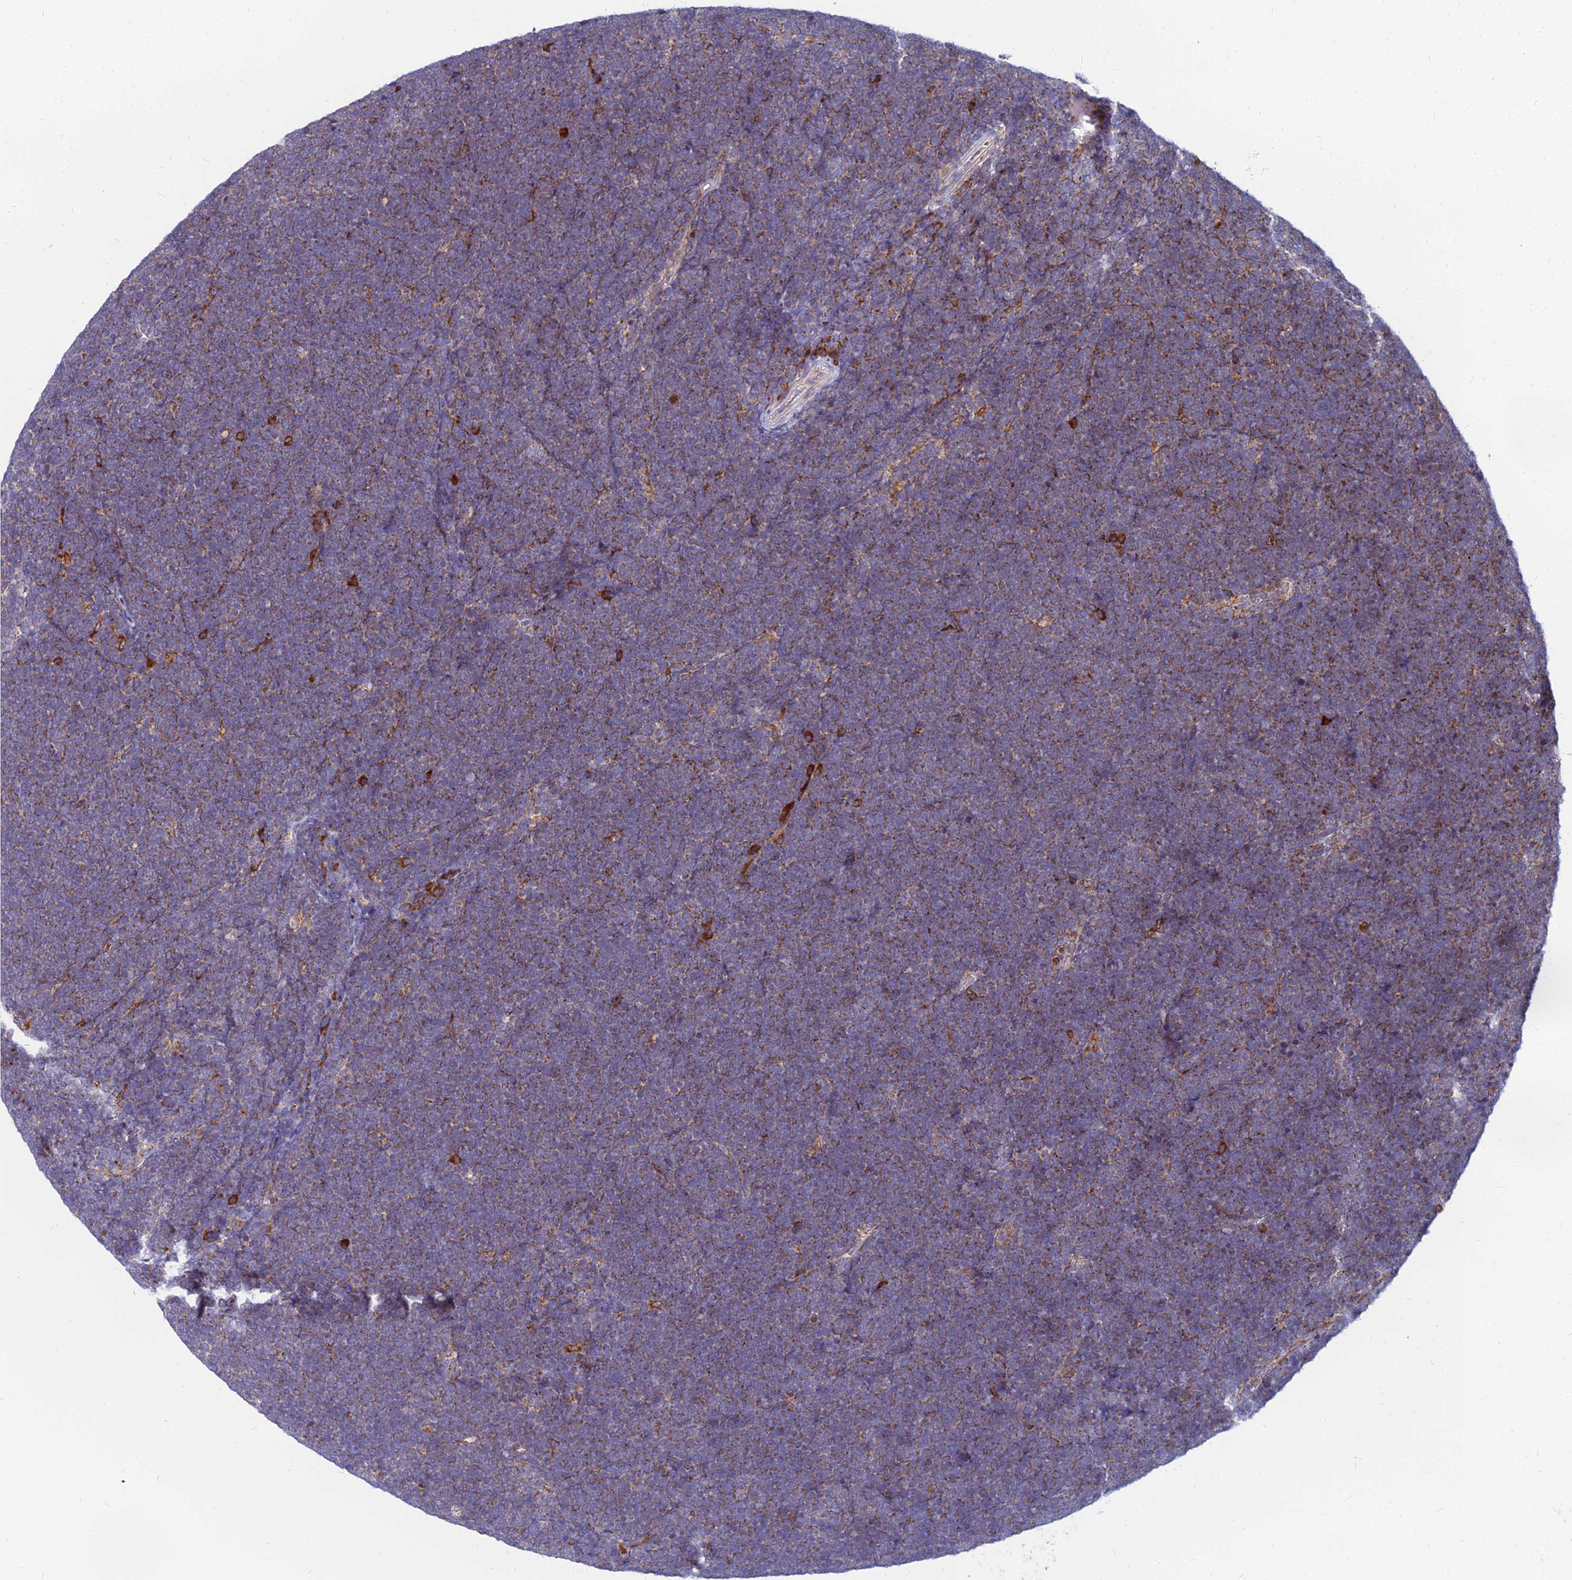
{"staining": {"intensity": "moderate", "quantity": ">75%", "location": "cytoplasmic/membranous"}, "tissue": "lymphoma", "cell_type": "Tumor cells", "image_type": "cancer", "snomed": [{"axis": "morphology", "description": "Malignant lymphoma, non-Hodgkin's type, High grade"}, {"axis": "topography", "description": "Lymph node"}], "caption": "Immunohistochemistry (DAB (3,3'-diaminobenzidine)) staining of high-grade malignant lymphoma, non-Hodgkin's type reveals moderate cytoplasmic/membranous protein staining in approximately >75% of tumor cells.", "gene": "CCT6B", "patient": {"sex": "male", "age": 13}}